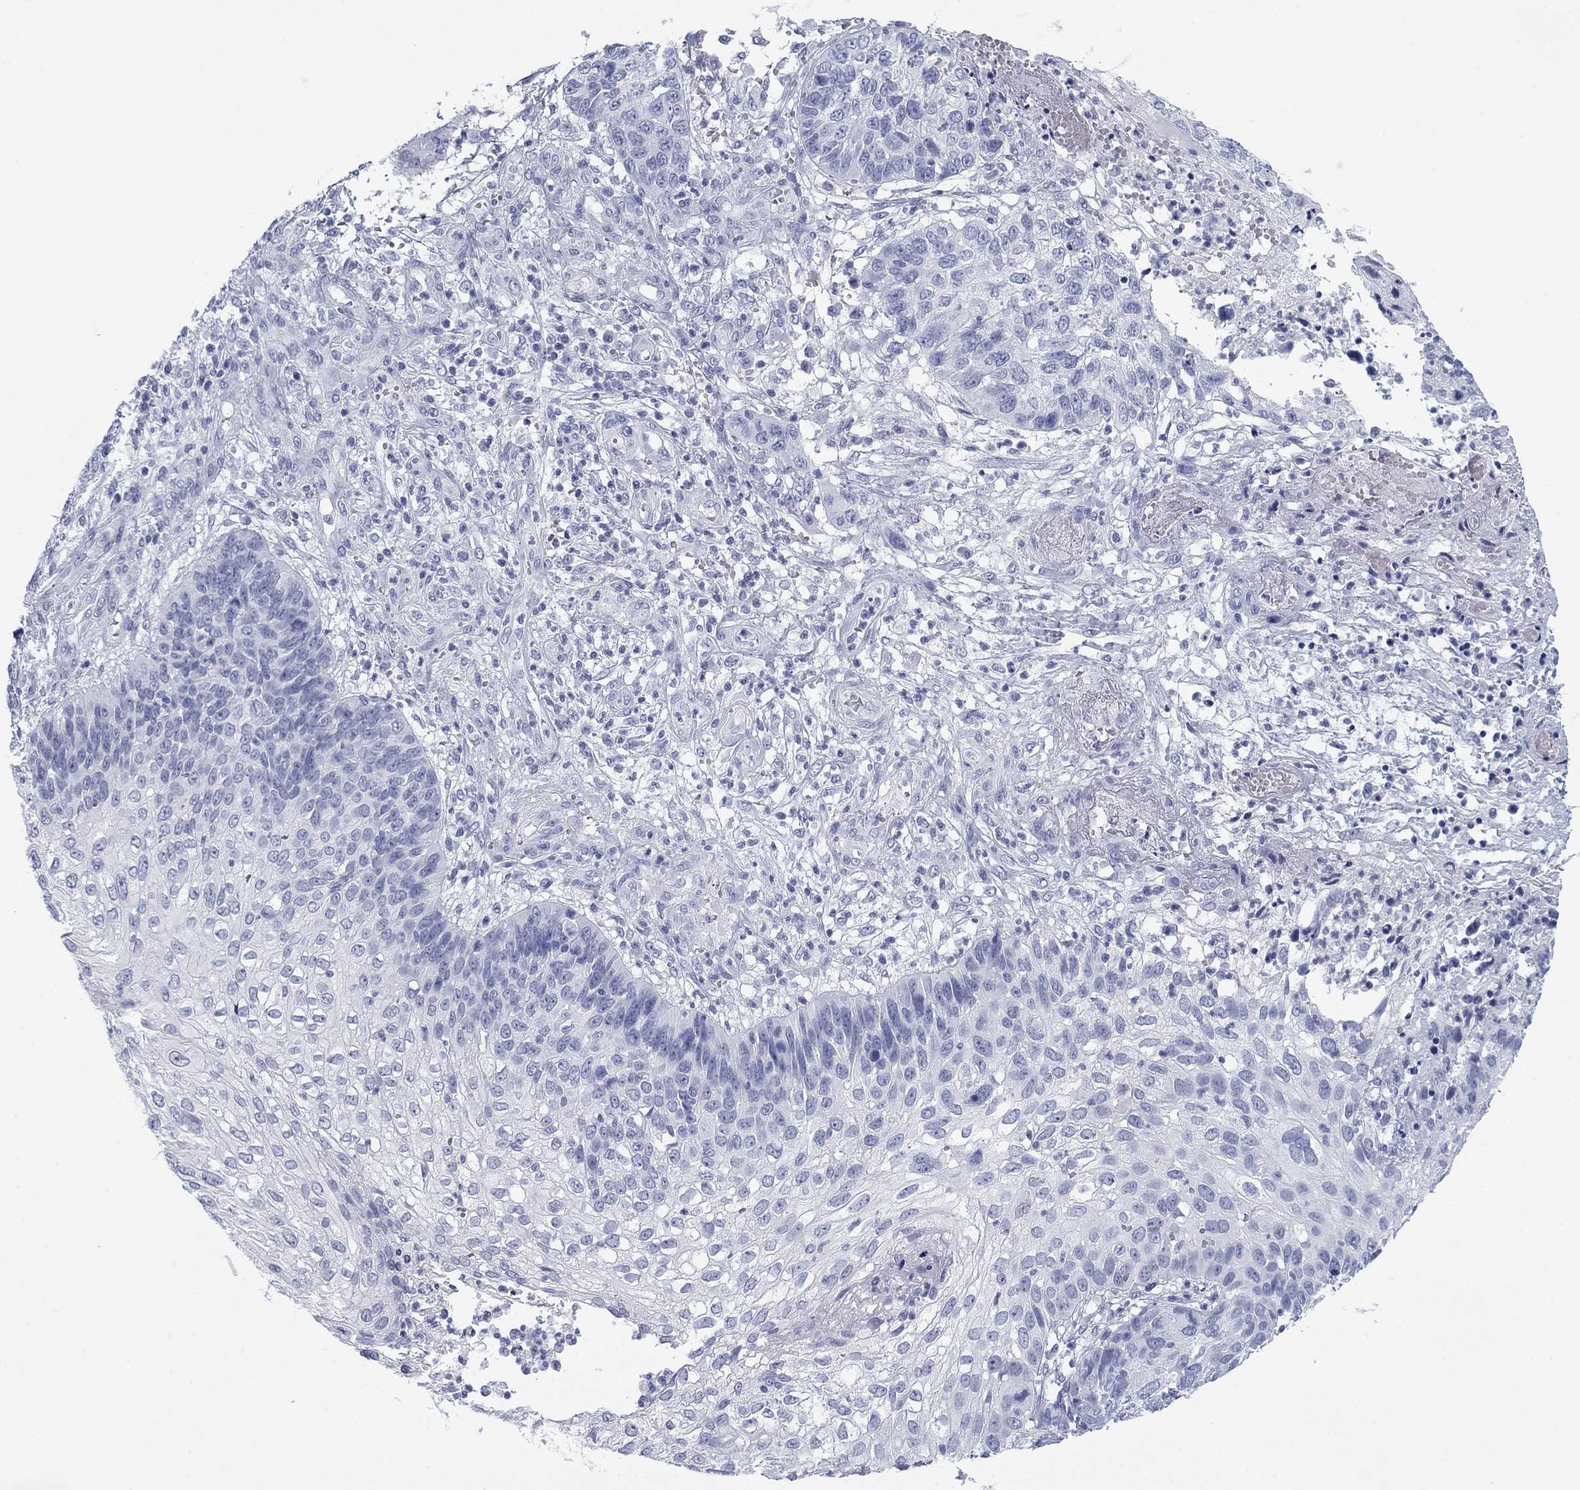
{"staining": {"intensity": "negative", "quantity": "none", "location": "none"}, "tissue": "skin cancer", "cell_type": "Tumor cells", "image_type": "cancer", "snomed": [{"axis": "morphology", "description": "Squamous cell carcinoma, NOS"}, {"axis": "topography", "description": "Skin"}], "caption": "This is an IHC photomicrograph of skin cancer. There is no expression in tumor cells.", "gene": "CALB1", "patient": {"sex": "male", "age": 92}}